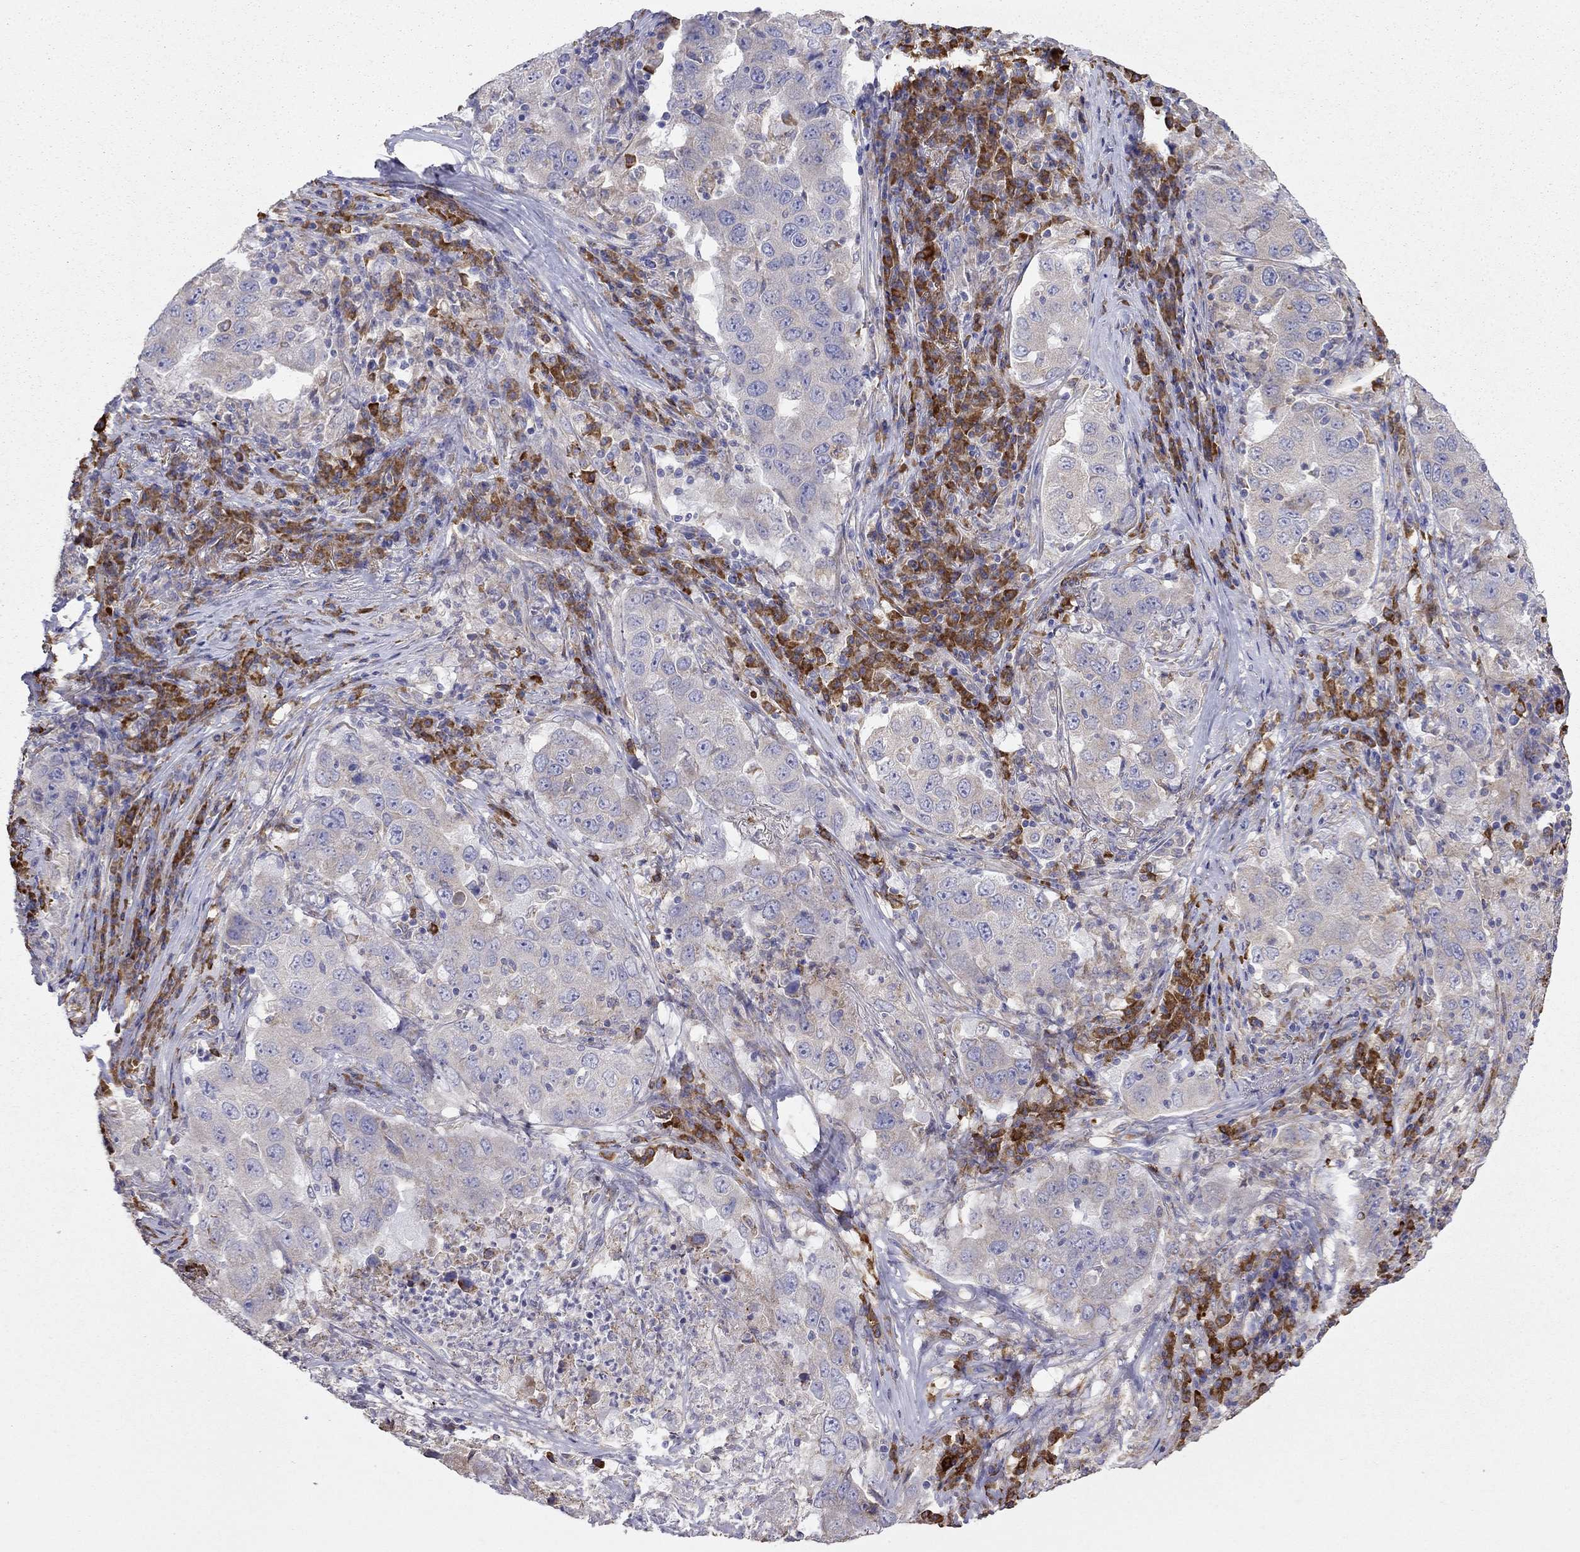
{"staining": {"intensity": "negative", "quantity": "none", "location": "none"}, "tissue": "lung cancer", "cell_type": "Tumor cells", "image_type": "cancer", "snomed": [{"axis": "morphology", "description": "Adenocarcinoma, NOS"}, {"axis": "topography", "description": "Lung"}], "caption": "Tumor cells show no significant staining in lung cancer. (DAB immunohistochemistry (IHC) with hematoxylin counter stain).", "gene": "LONRF2", "patient": {"sex": "male", "age": 73}}